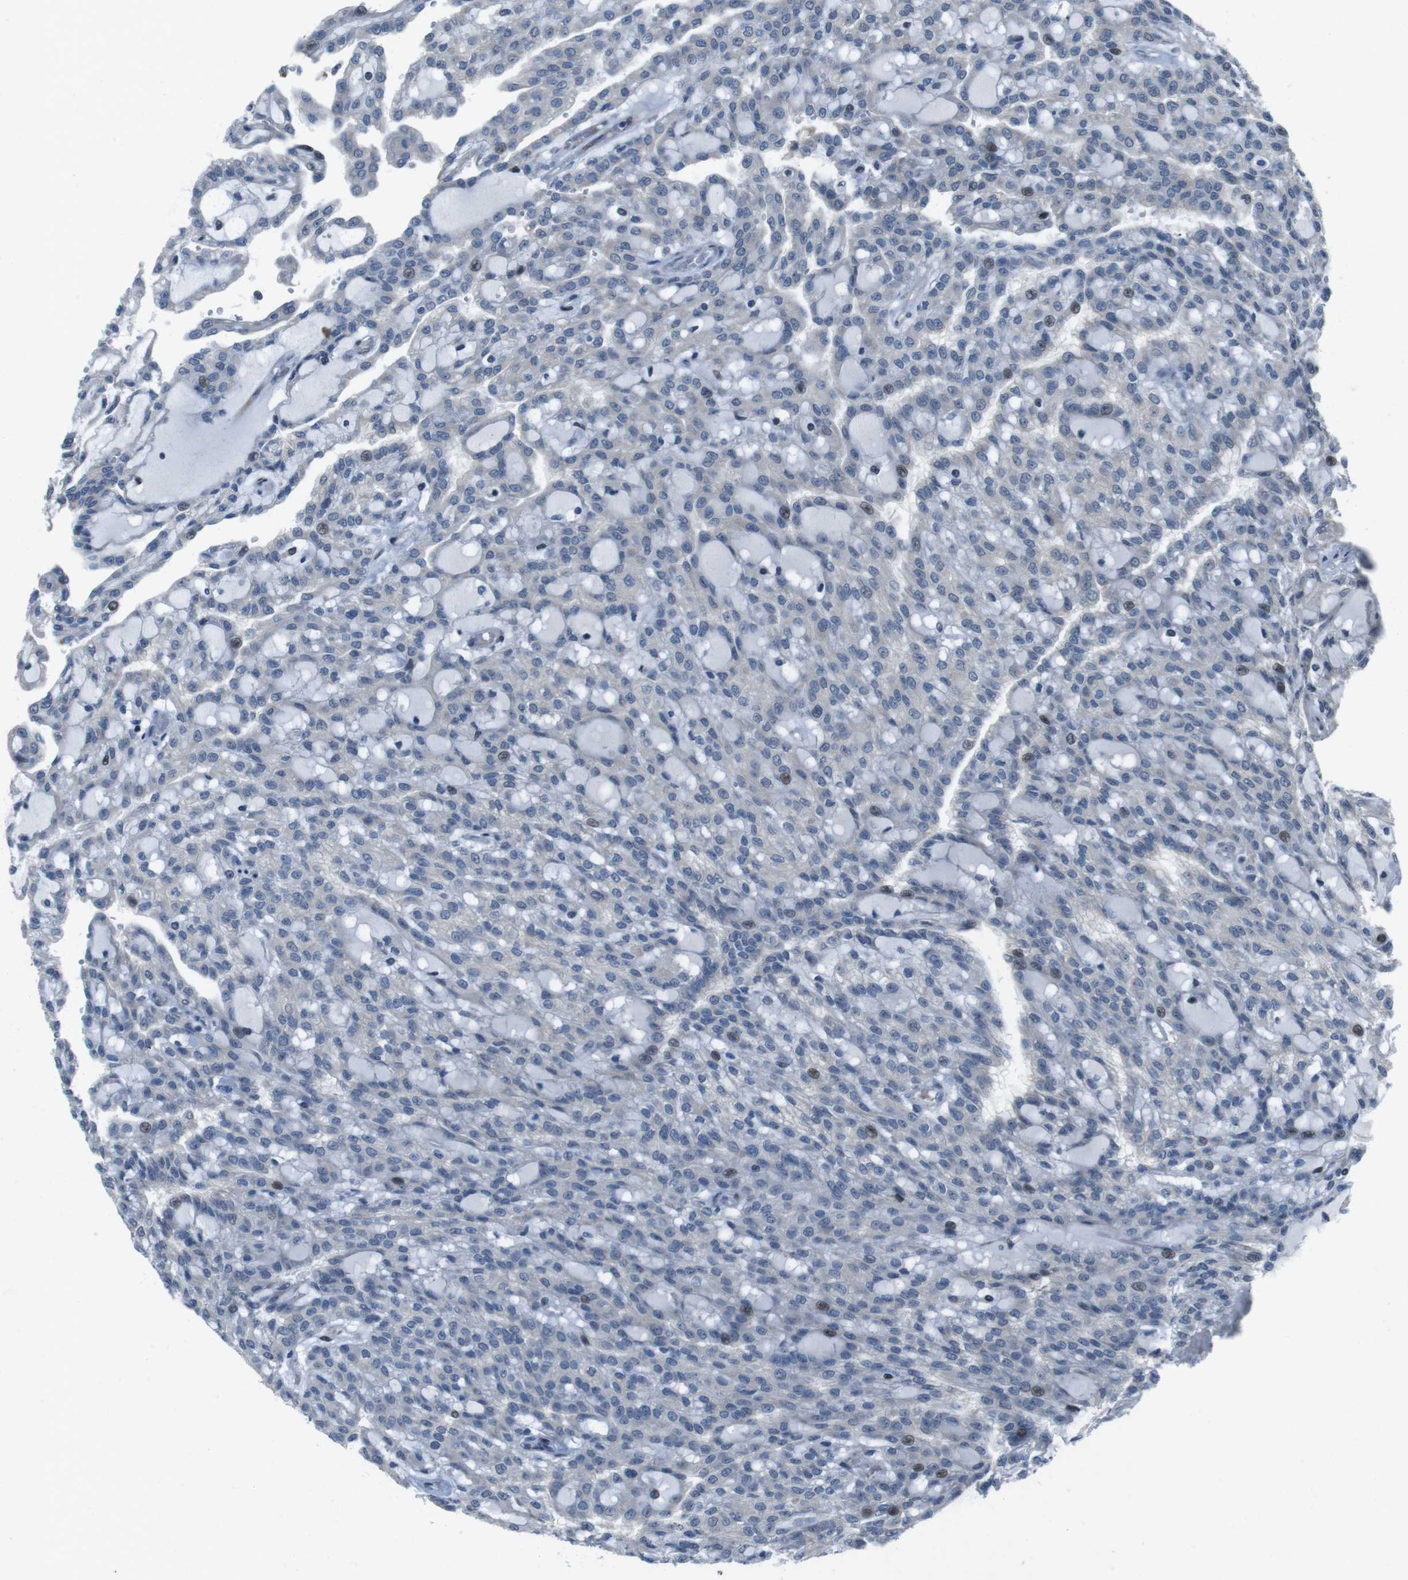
{"staining": {"intensity": "weak", "quantity": "<25%", "location": "nuclear"}, "tissue": "renal cancer", "cell_type": "Tumor cells", "image_type": "cancer", "snomed": [{"axis": "morphology", "description": "Adenocarcinoma, NOS"}, {"axis": "topography", "description": "Kidney"}], "caption": "An immunohistochemistry image of renal cancer is shown. There is no staining in tumor cells of renal cancer.", "gene": "PBRM1", "patient": {"sex": "male", "age": 63}}